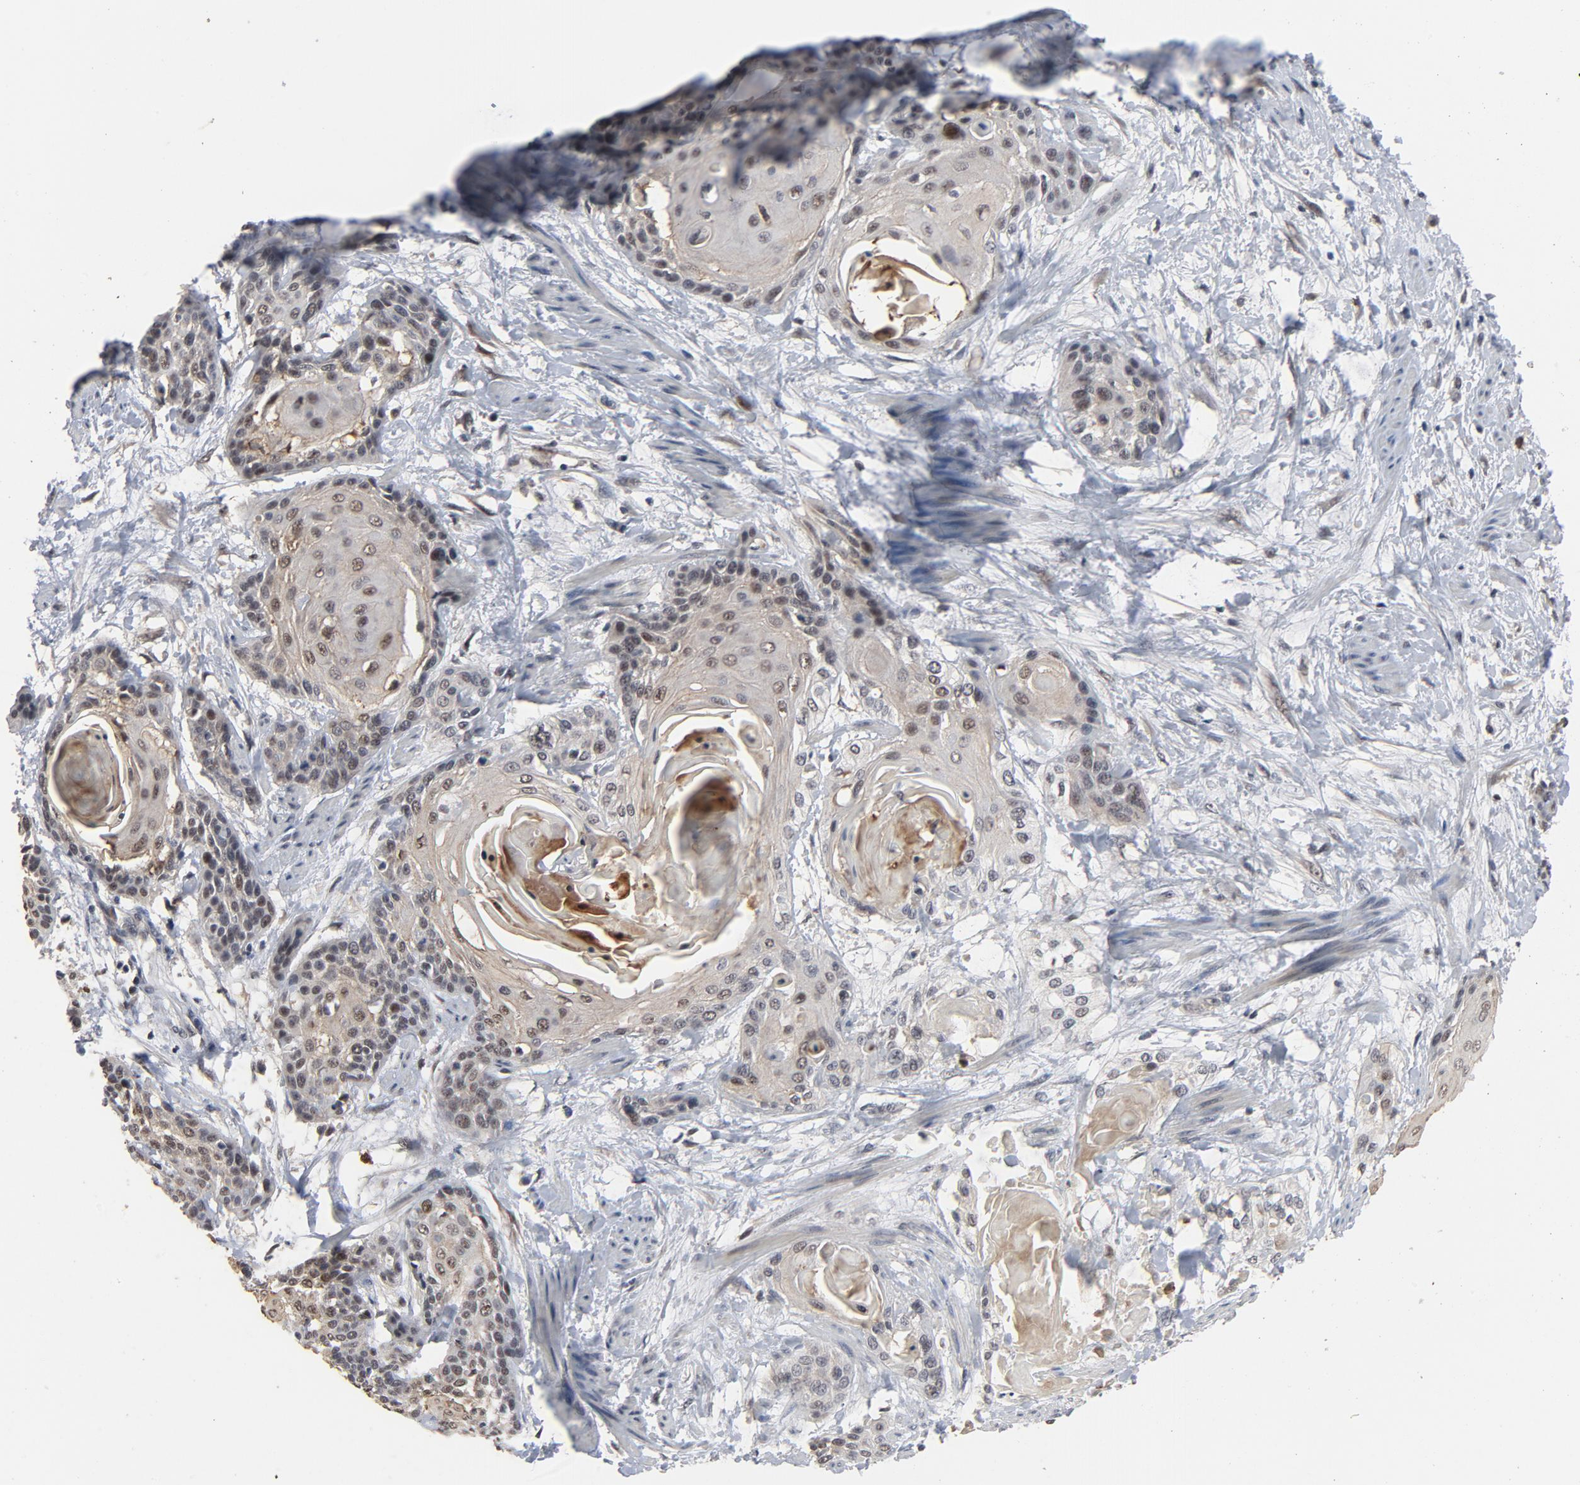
{"staining": {"intensity": "weak", "quantity": "25%-75%", "location": "nuclear"}, "tissue": "cervical cancer", "cell_type": "Tumor cells", "image_type": "cancer", "snomed": [{"axis": "morphology", "description": "Squamous cell carcinoma, NOS"}, {"axis": "topography", "description": "Cervix"}], "caption": "Immunohistochemical staining of human cervical squamous cell carcinoma demonstrates weak nuclear protein expression in about 25%-75% of tumor cells.", "gene": "RTL5", "patient": {"sex": "female", "age": 57}}